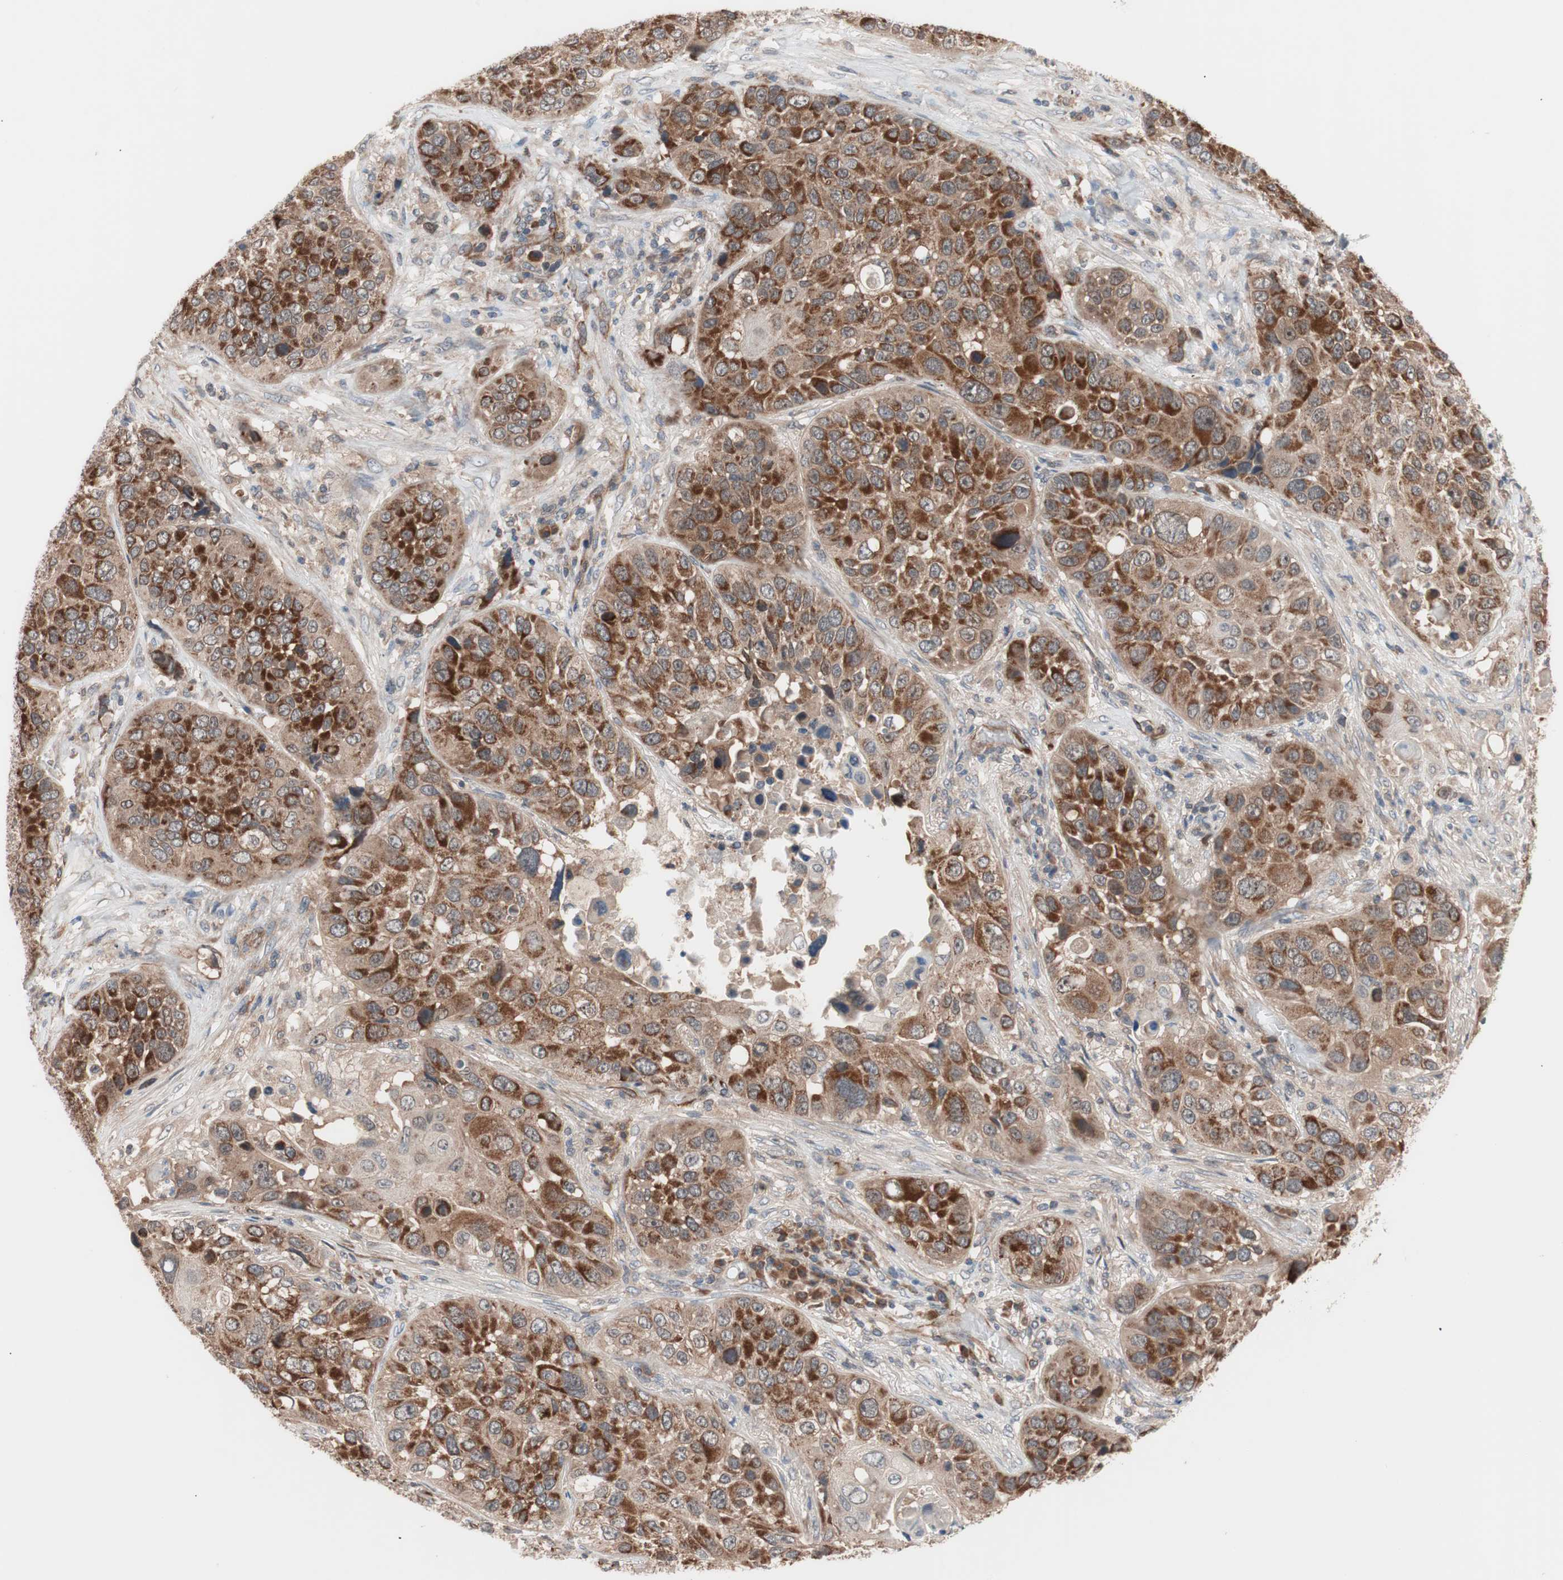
{"staining": {"intensity": "strong", "quantity": ">75%", "location": "cytoplasmic/membranous"}, "tissue": "lung cancer", "cell_type": "Tumor cells", "image_type": "cancer", "snomed": [{"axis": "morphology", "description": "Squamous cell carcinoma, NOS"}, {"axis": "topography", "description": "Lung"}], "caption": "Immunohistochemical staining of human lung cancer demonstrates strong cytoplasmic/membranous protein staining in about >75% of tumor cells.", "gene": "HMBS", "patient": {"sex": "male", "age": 57}}